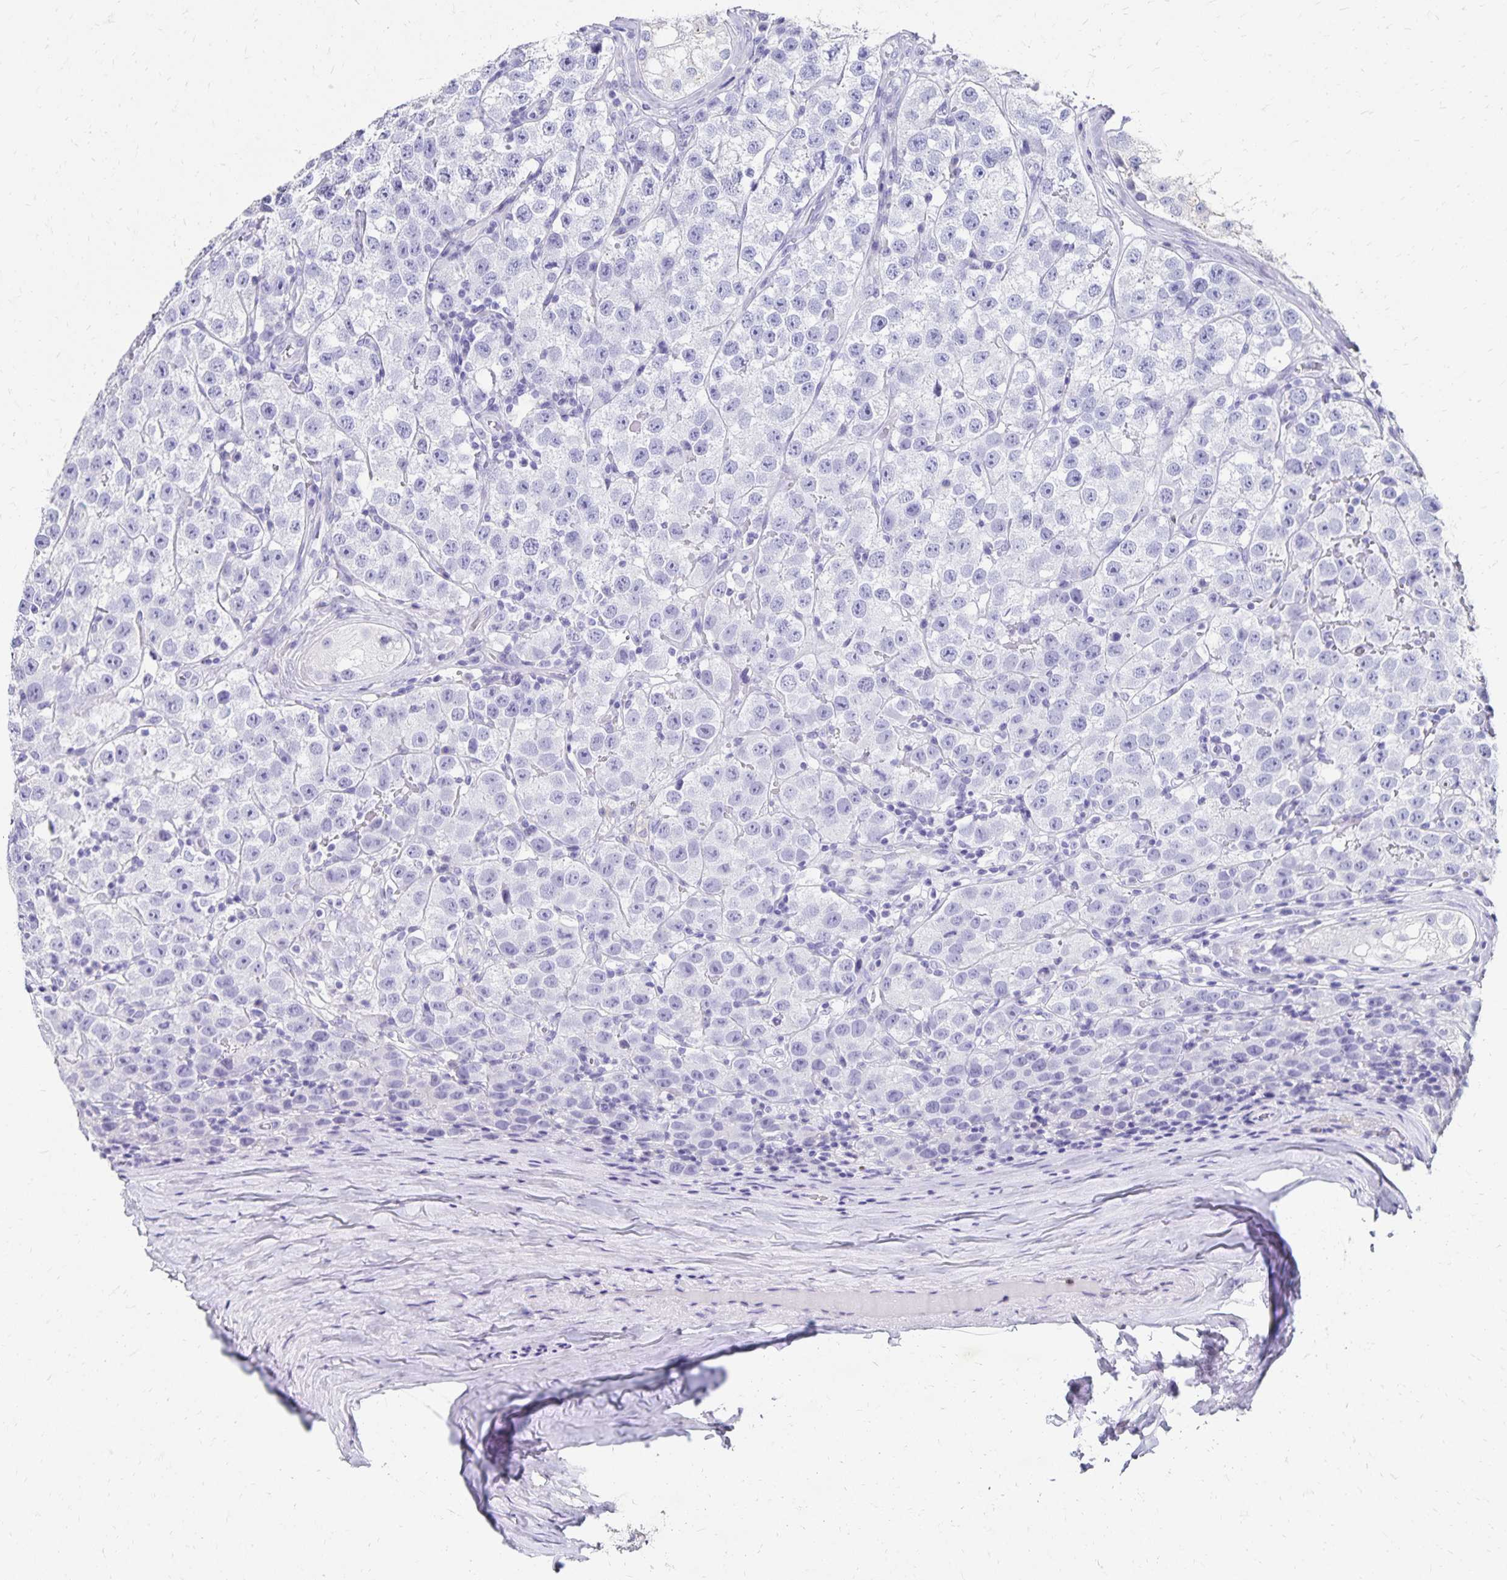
{"staining": {"intensity": "negative", "quantity": "none", "location": "none"}, "tissue": "testis cancer", "cell_type": "Tumor cells", "image_type": "cancer", "snomed": [{"axis": "morphology", "description": "Seminoma, NOS"}, {"axis": "topography", "description": "Testis"}], "caption": "An image of testis seminoma stained for a protein shows no brown staining in tumor cells.", "gene": "DYNLT4", "patient": {"sex": "male", "age": 34}}